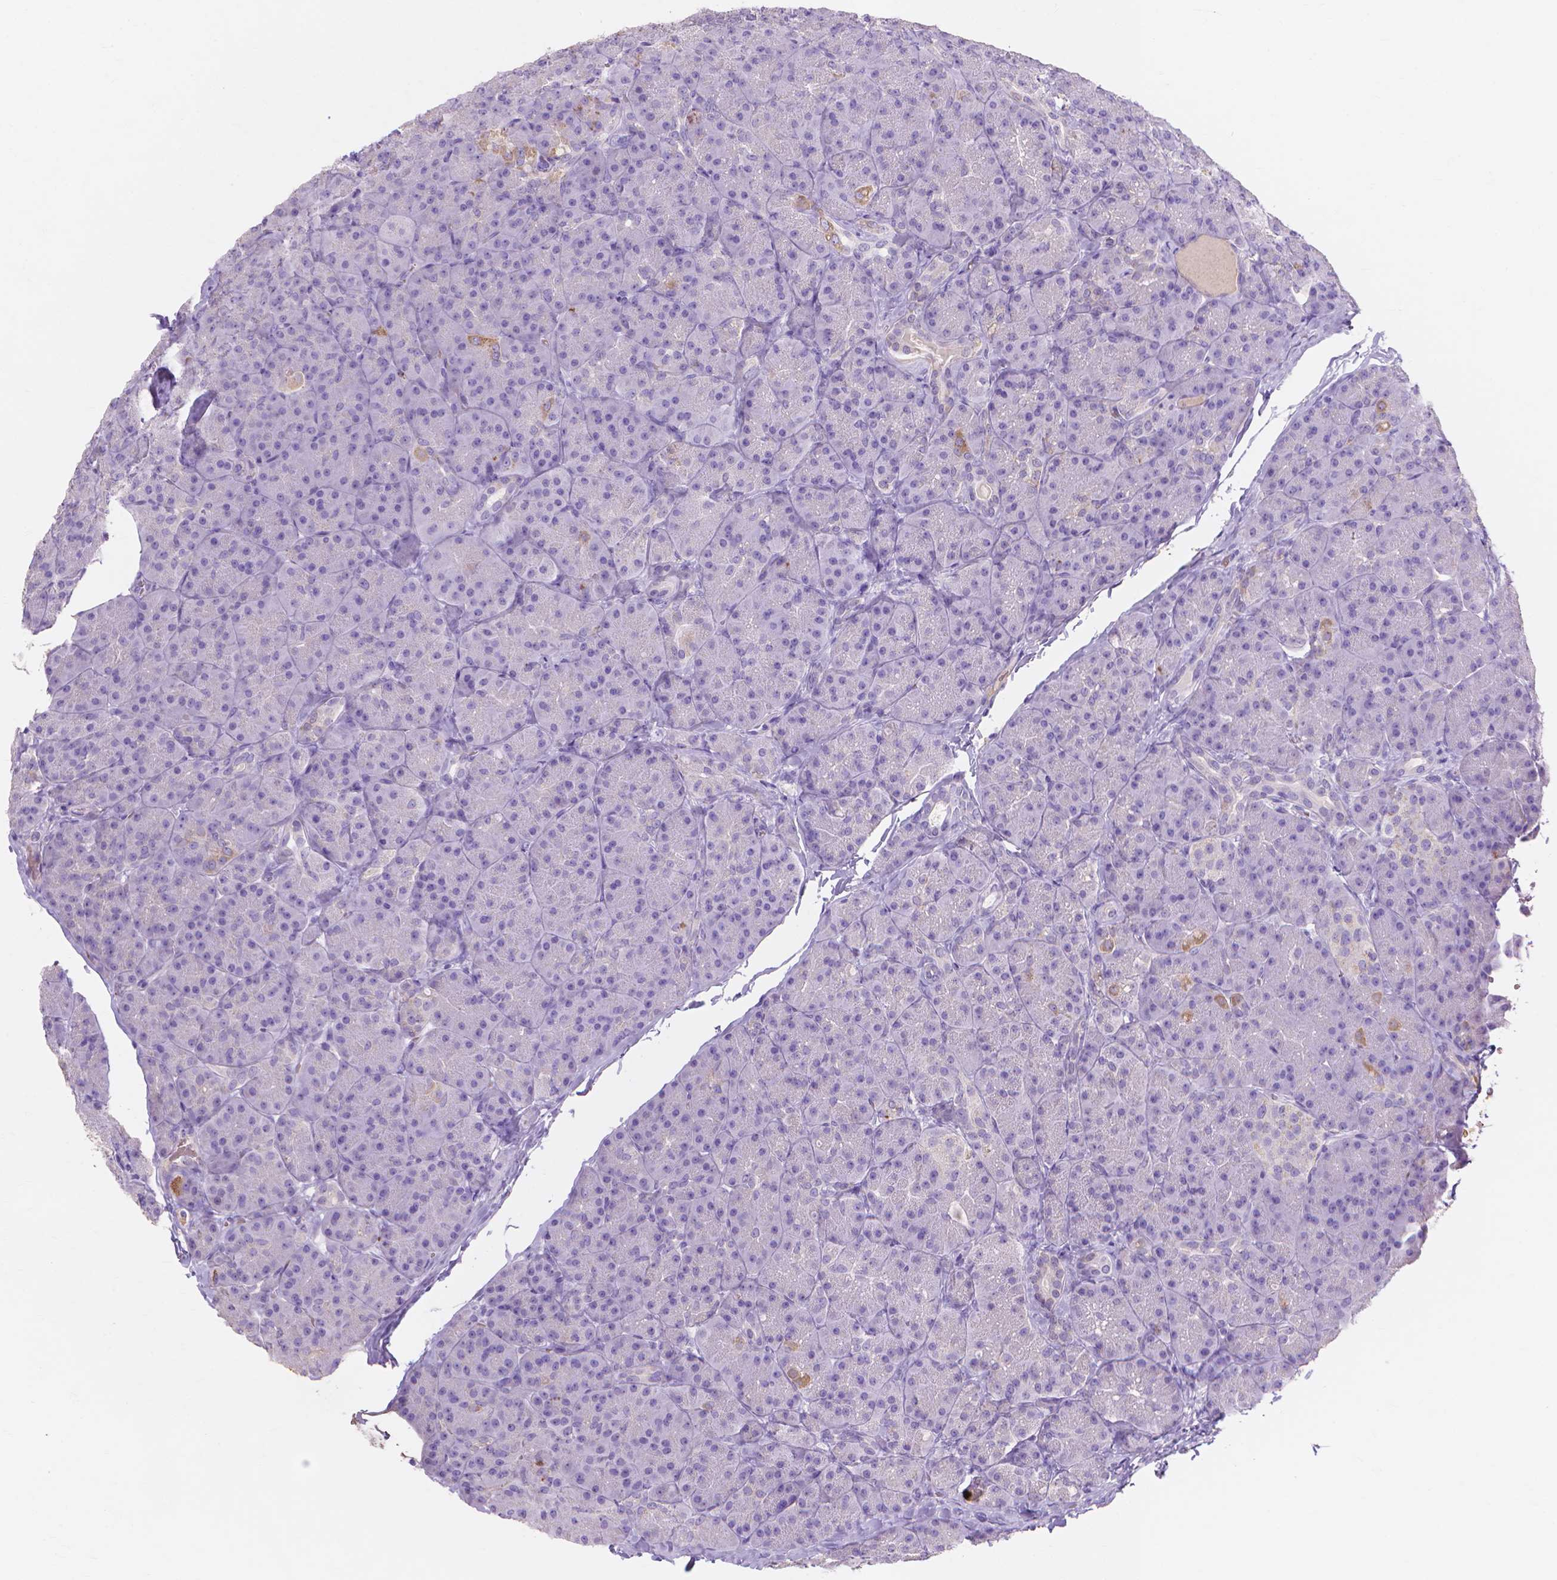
{"staining": {"intensity": "negative", "quantity": "none", "location": "none"}, "tissue": "pancreas", "cell_type": "Exocrine glandular cells", "image_type": "normal", "snomed": [{"axis": "morphology", "description": "Normal tissue, NOS"}, {"axis": "topography", "description": "Pancreas"}], "caption": "This micrograph is of normal pancreas stained with immunohistochemistry (IHC) to label a protein in brown with the nuclei are counter-stained blue. There is no positivity in exocrine glandular cells. (Stains: DAB (3,3'-diaminobenzidine) immunohistochemistry with hematoxylin counter stain, Microscopy: brightfield microscopy at high magnification).", "gene": "MMP11", "patient": {"sex": "male", "age": 57}}